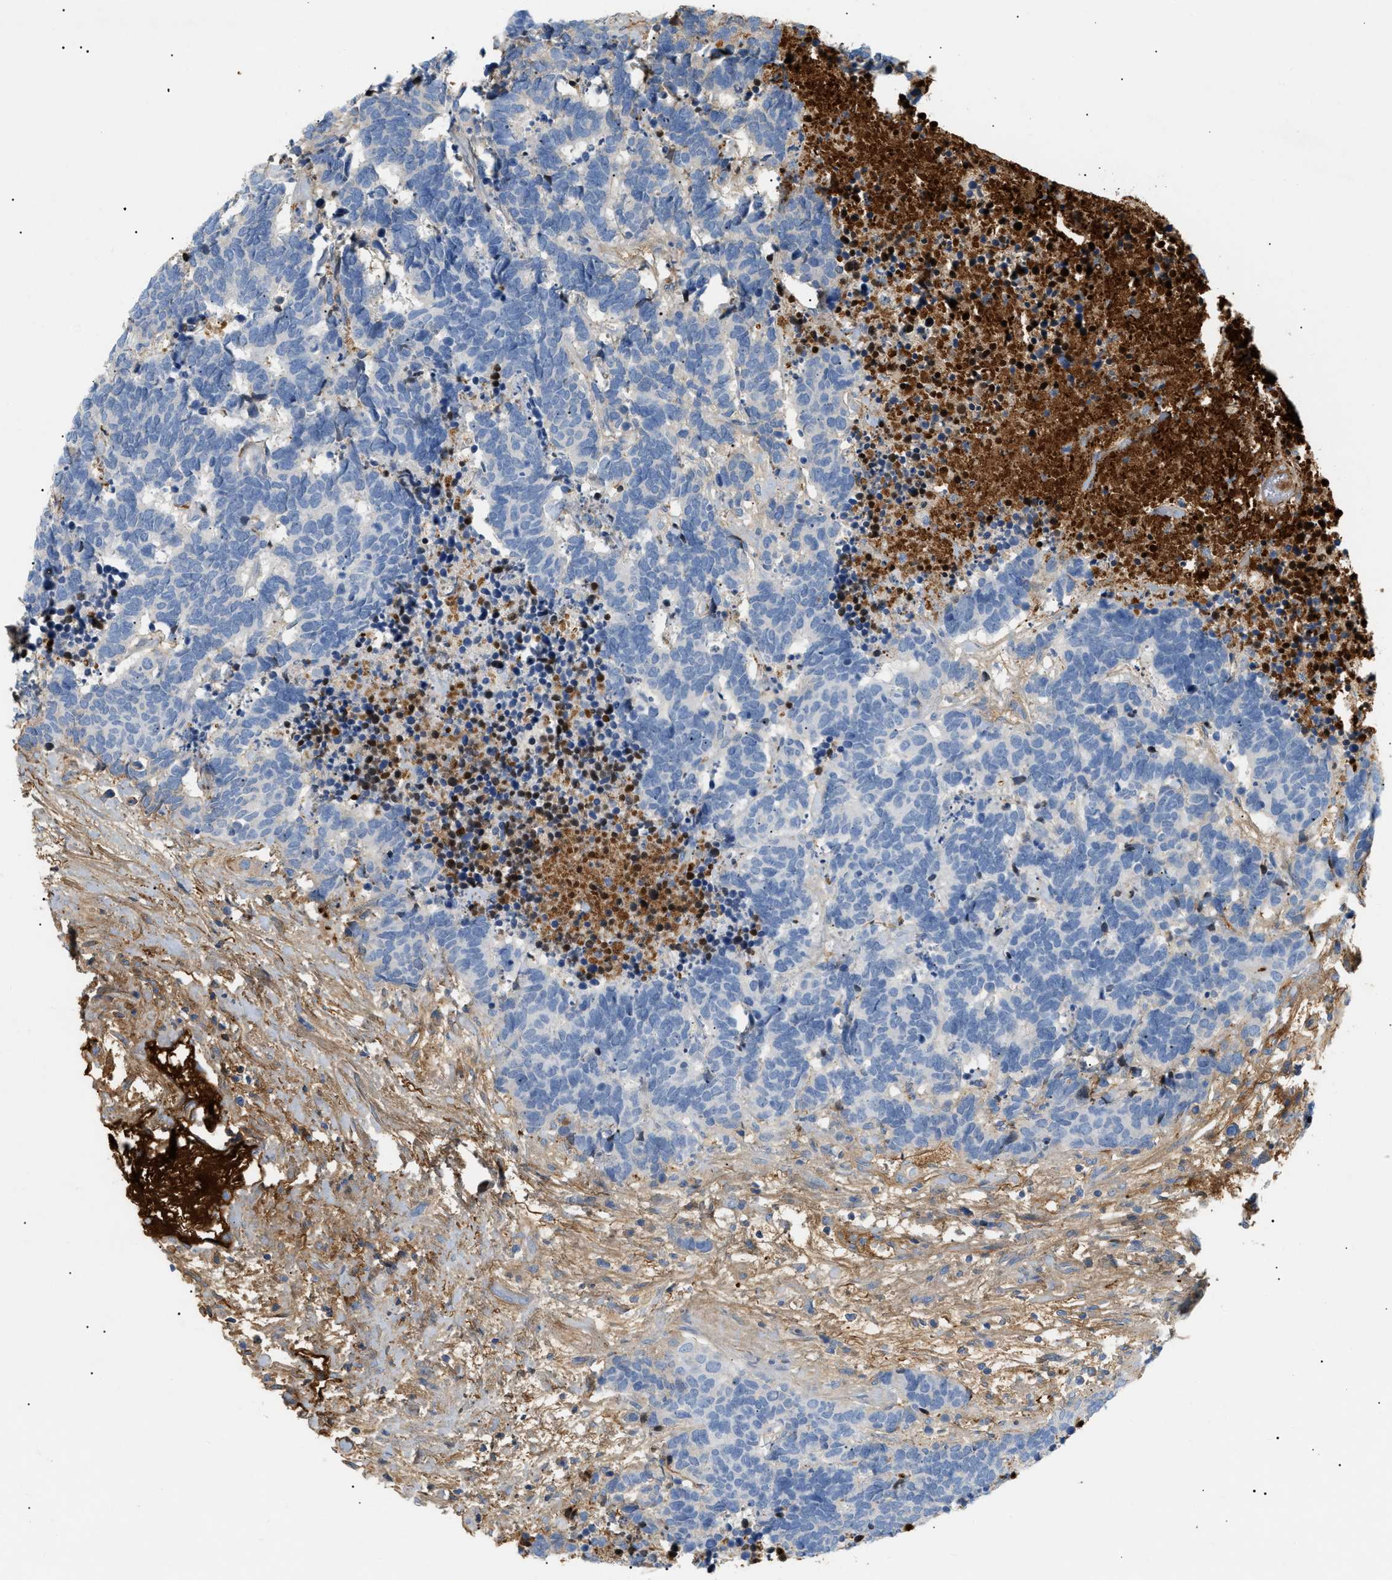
{"staining": {"intensity": "negative", "quantity": "none", "location": "none"}, "tissue": "carcinoid", "cell_type": "Tumor cells", "image_type": "cancer", "snomed": [{"axis": "morphology", "description": "Carcinoma, NOS"}, {"axis": "morphology", "description": "Carcinoid, malignant, NOS"}, {"axis": "topography", "description": "Urinary bladder"}], "caption": "IHC micrograph of carcinoid stained for a protein (brown), which shows no expression in tumor cells. (DAB immunohistochemistry with hematoxylin counter stain).", "gene": "CFH", "patient": {"sex": "male", "age": 57}}